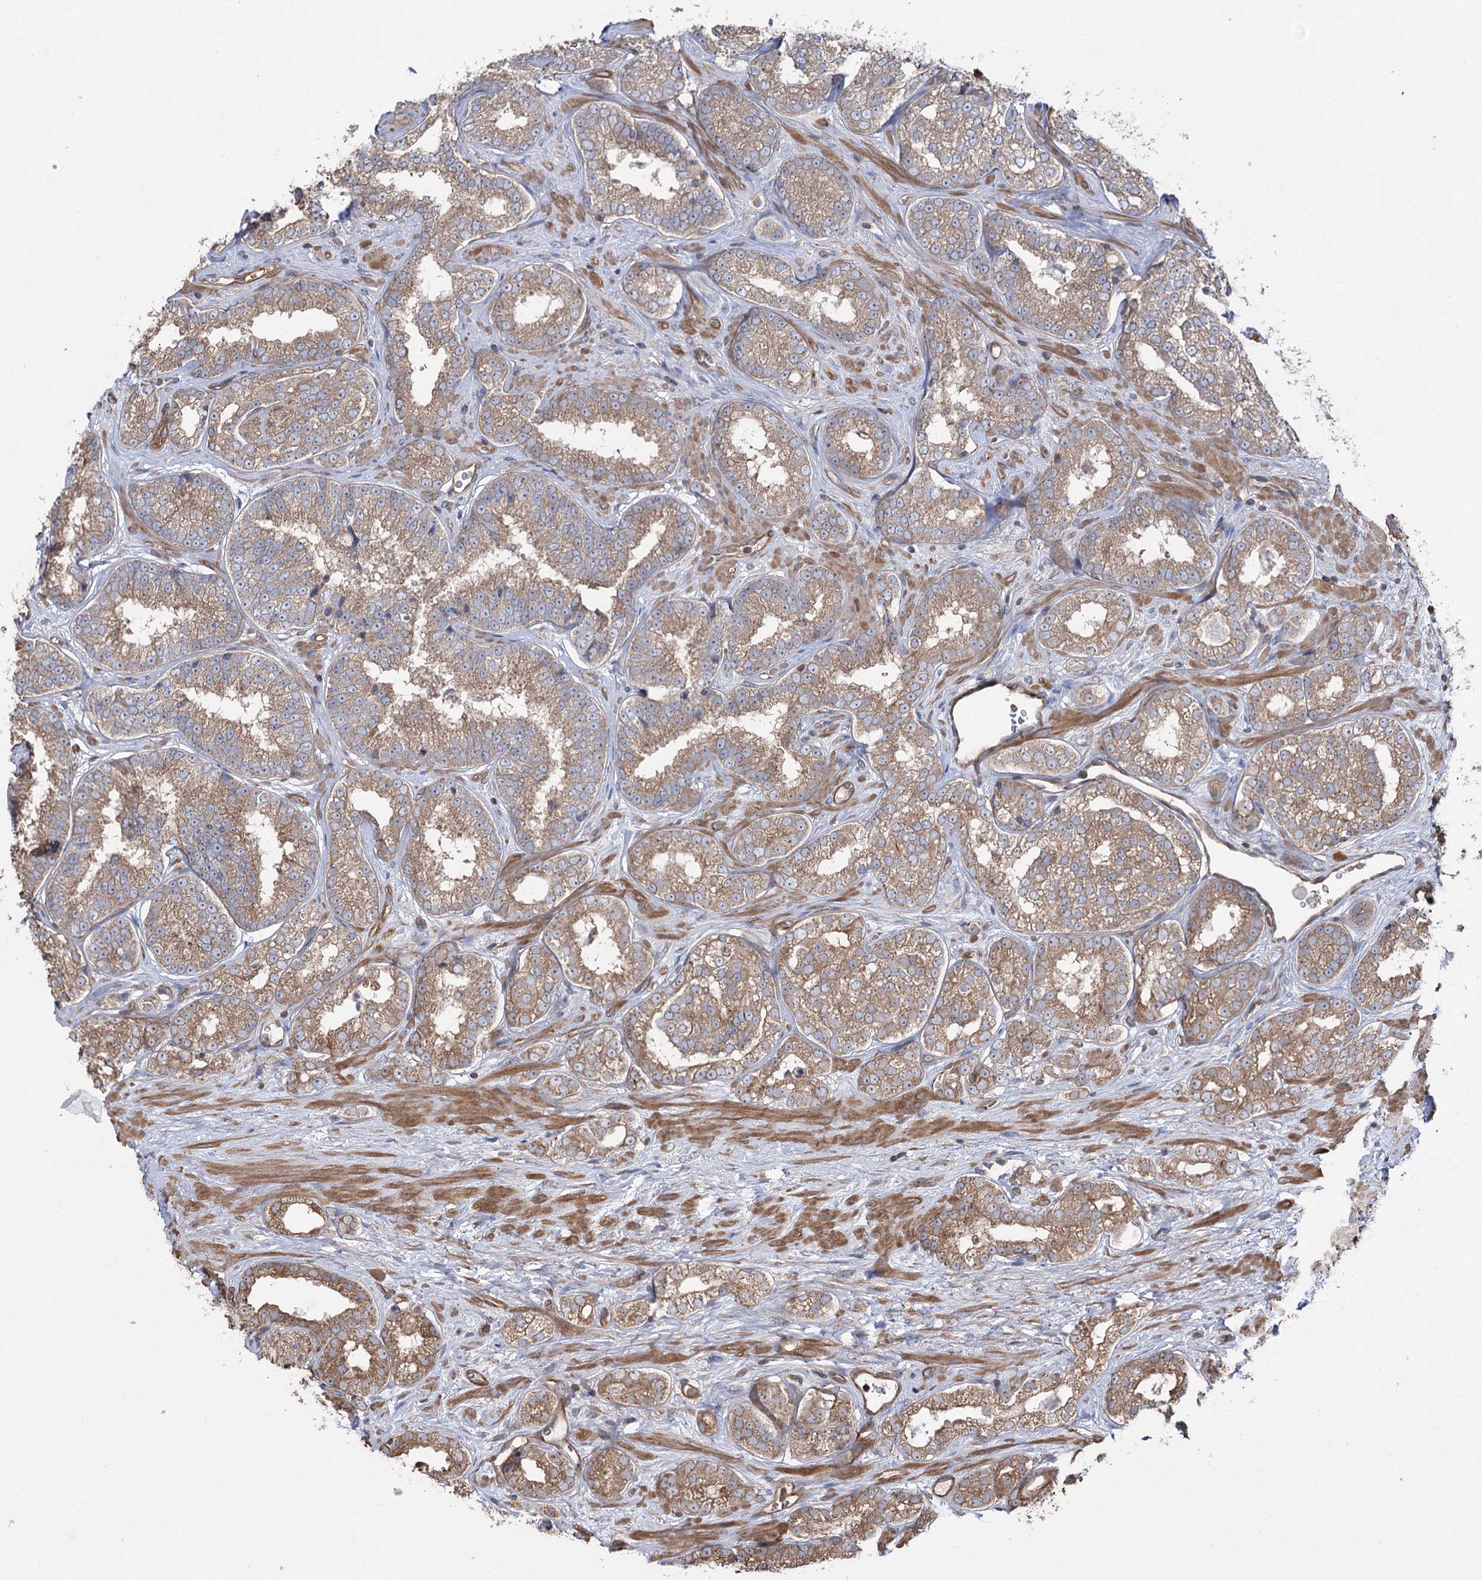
{"staining": {"intensity": "moderate", "quantity": ">75%", "location": "cytoplasmic/membranous"}, "tissue": "prostate cancer", "cell_type": "Tumor cells", "image_type": "cancer", "snomed": [{"axis": "morphology", "description": "Normal tissue, NOS"}, {"axis": "morphology", "description": "Adenocarcinoma, High grade"}, {"axis": "topography", "description": "Prostate"}], "caption": "The immunohistochemical stain highlights moderate cytoplasmic/membranous expression in tumor cells of high-grade adenocarcinoma (prostate) tissue.", "gene": "LARS2", "patient": {"sex": "male", "age": 83}}